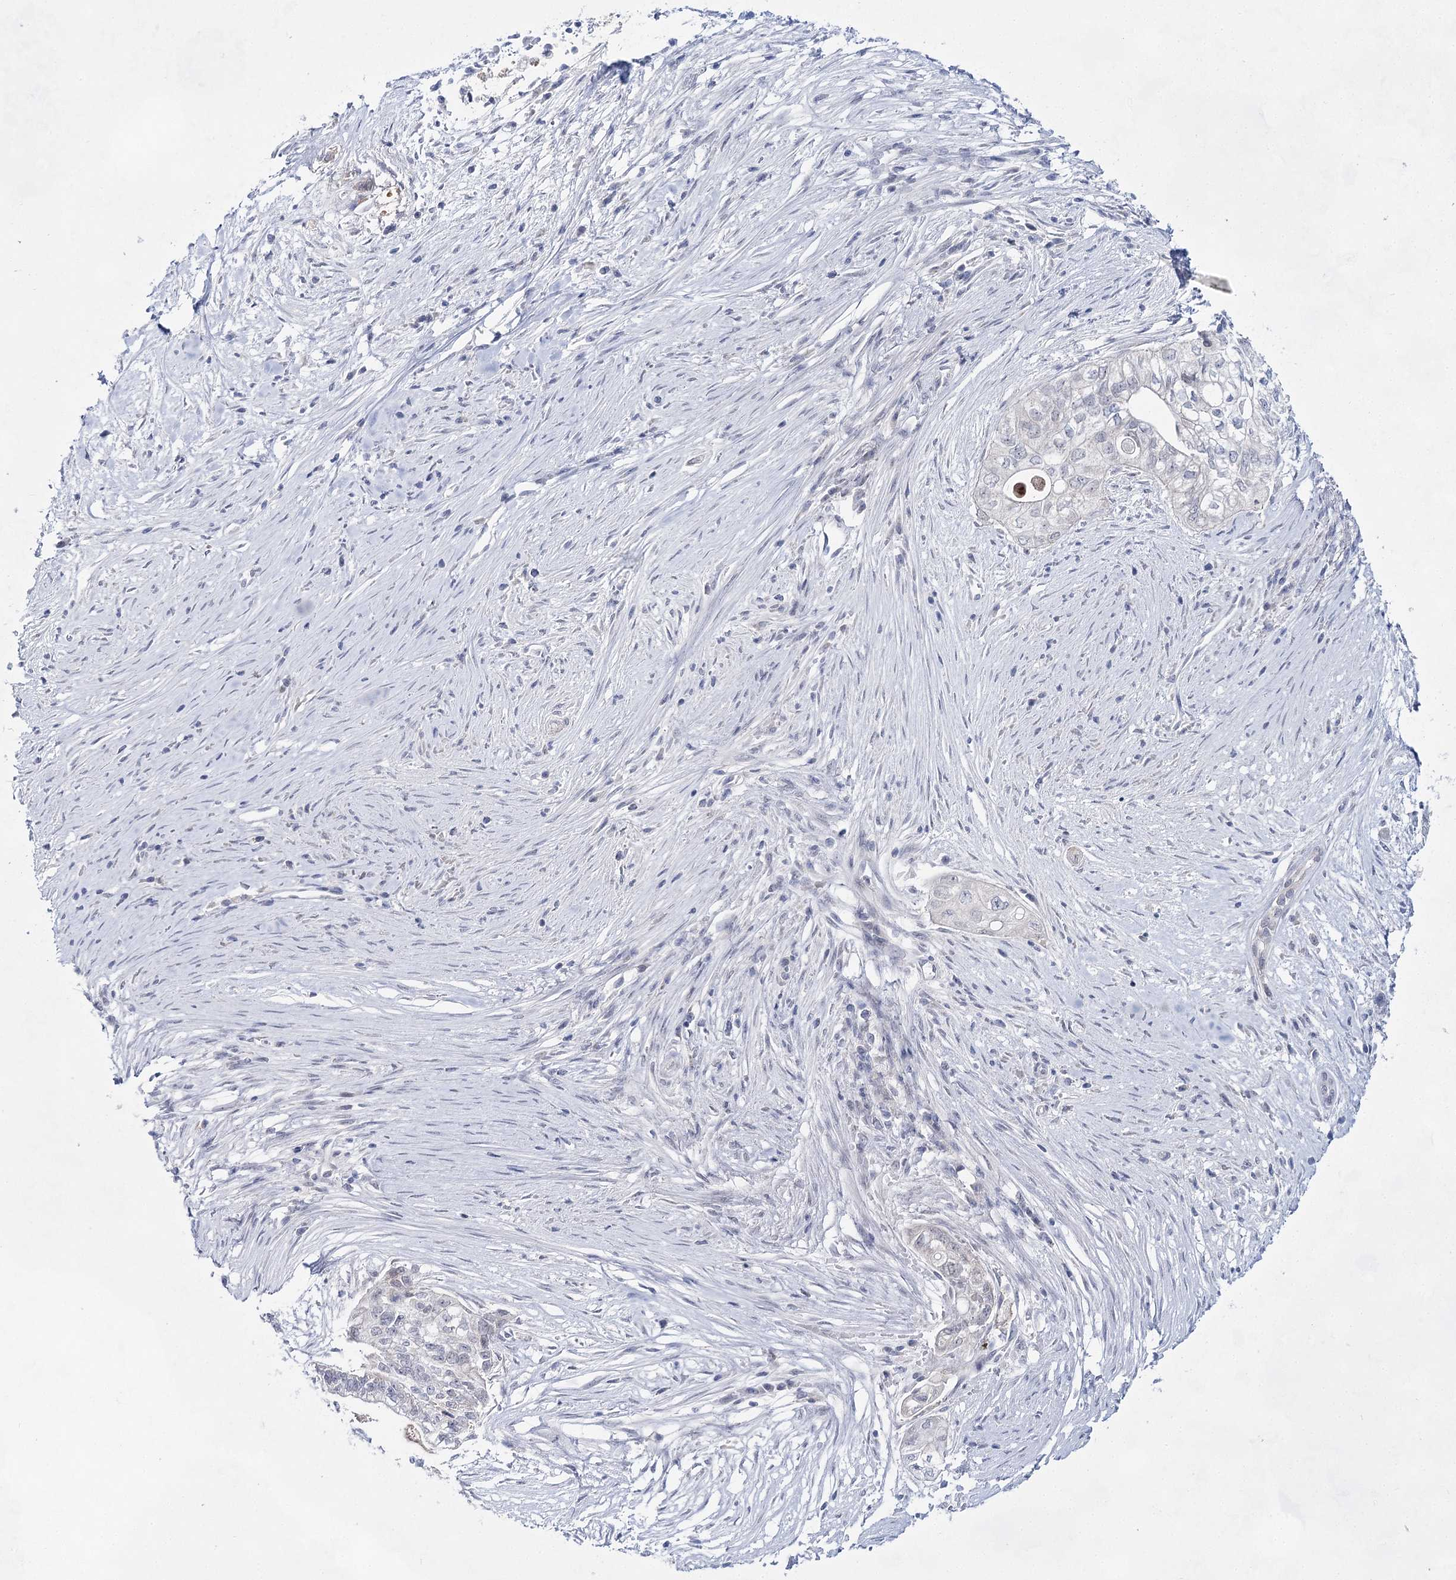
{"staining": {"intensity": "negative", "quantity": "none", "location": "none"}, "tissue": "pancreatic cancer", "cell_type": "Tumor cells", "image_type": "cancer", "snomed": [{"axis": "morphology", "description": "Adenocarcinoma, NOS"}, {"axis": "topography", "description": "Pancreas"}], "caption": "Immunohistochemistry histopathology image of human pancreatic cancer stained for a protein (brown), which reveals no staining in tumor cells.", "gene": "BPHL", "patient": {"sex": "male", "age": 72}}